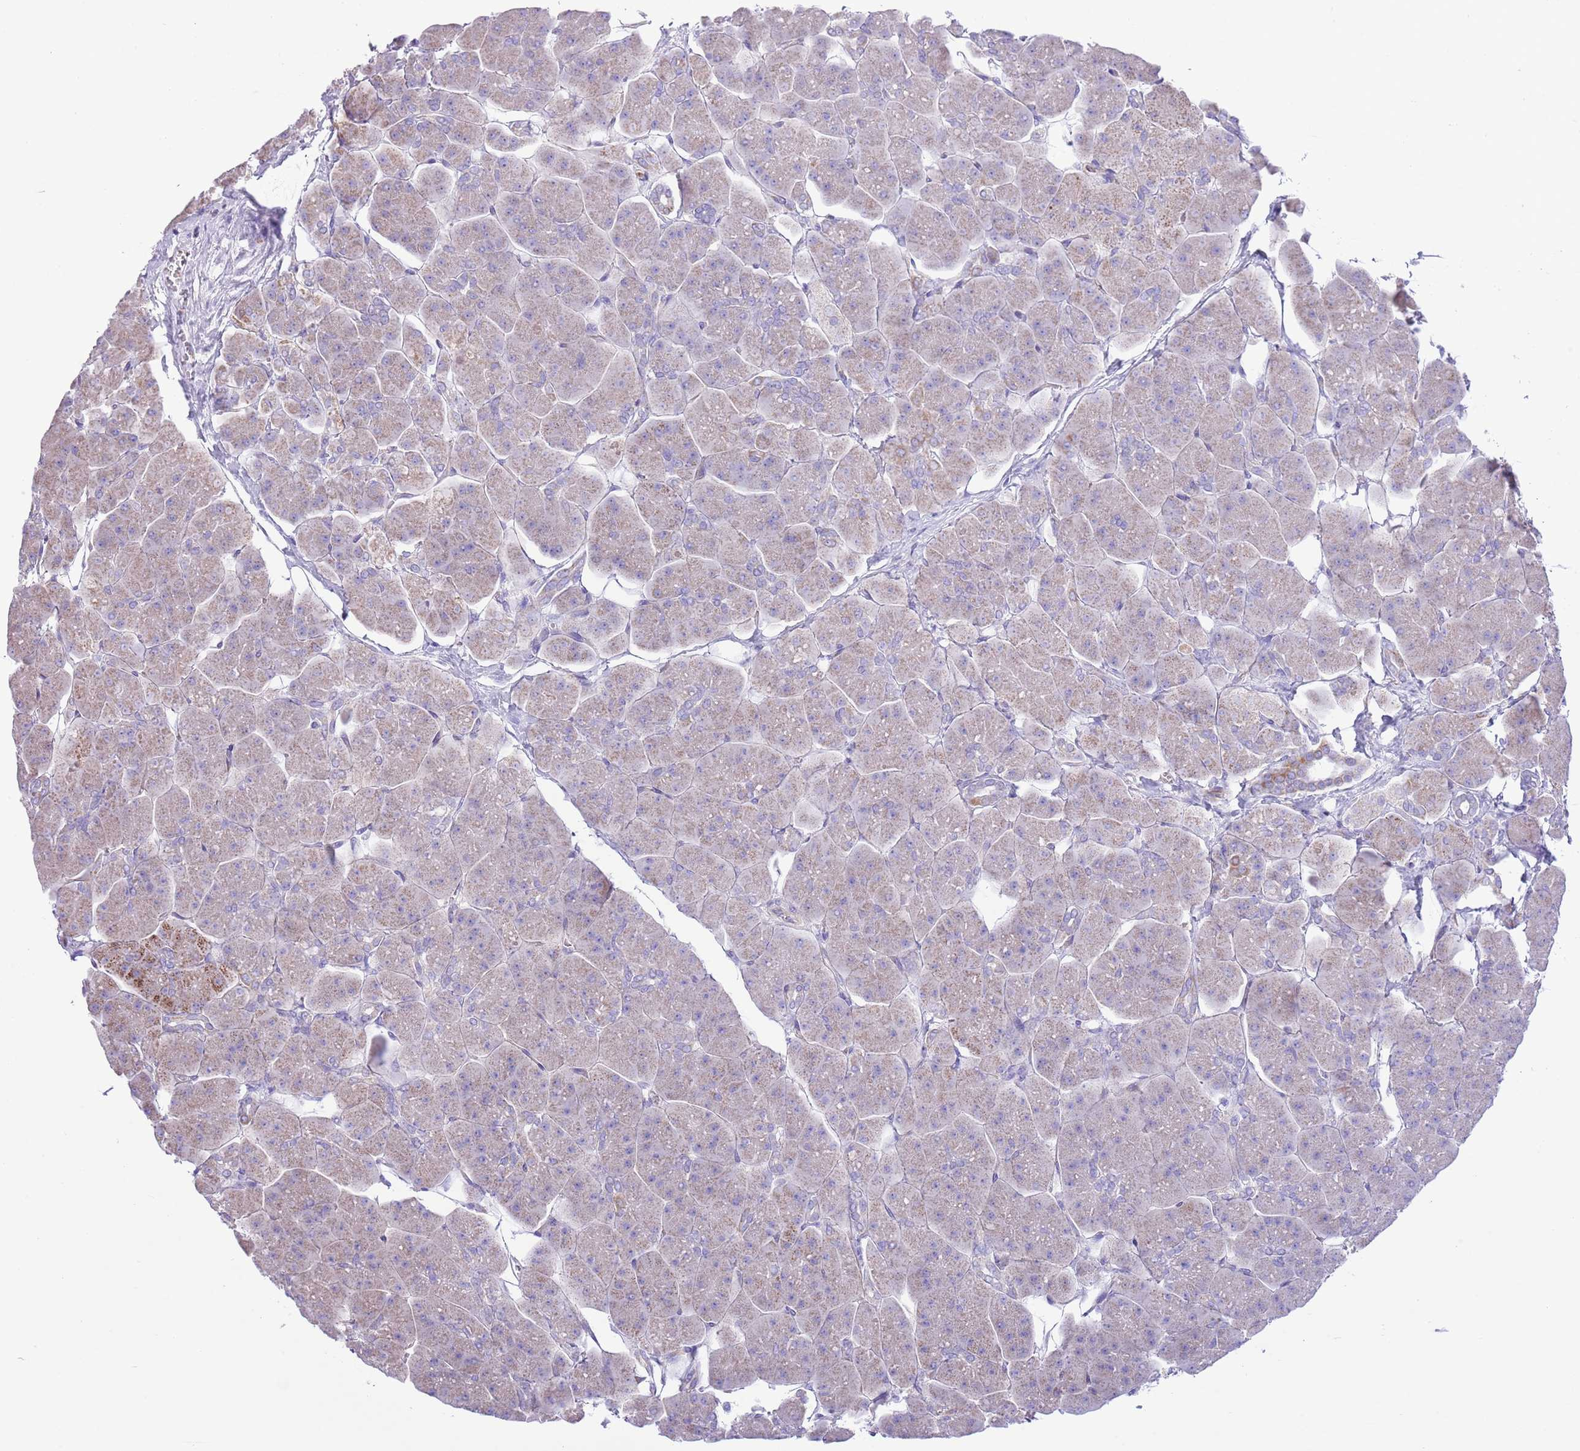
{"staining": {"intensity": "weak", "quantity": "25%-75%", "location": "cytoplasmic/membranous"}, "tissue": "pancreas", "cell_type": "Exocrine glandular cells", "image_type": "normal", "snomed": [{"axis": "morphology", "description": "Normal tissue, NOS"}, {"axis": "topography", "description": "Pancreas"}], "caption": "High-magnification brightfield microscopy of normal pancreas stained with DAB (3,3'-diaminobenzidine) (brown) and counterstained with hematoxylin (blue). exocrine glandular cells exhibit weak cytoplasmic/membranous staining is identified in approximately25%-75% of cells.", "gene": "OAZ2", "patient": {"sex": "male", "age": 66}}